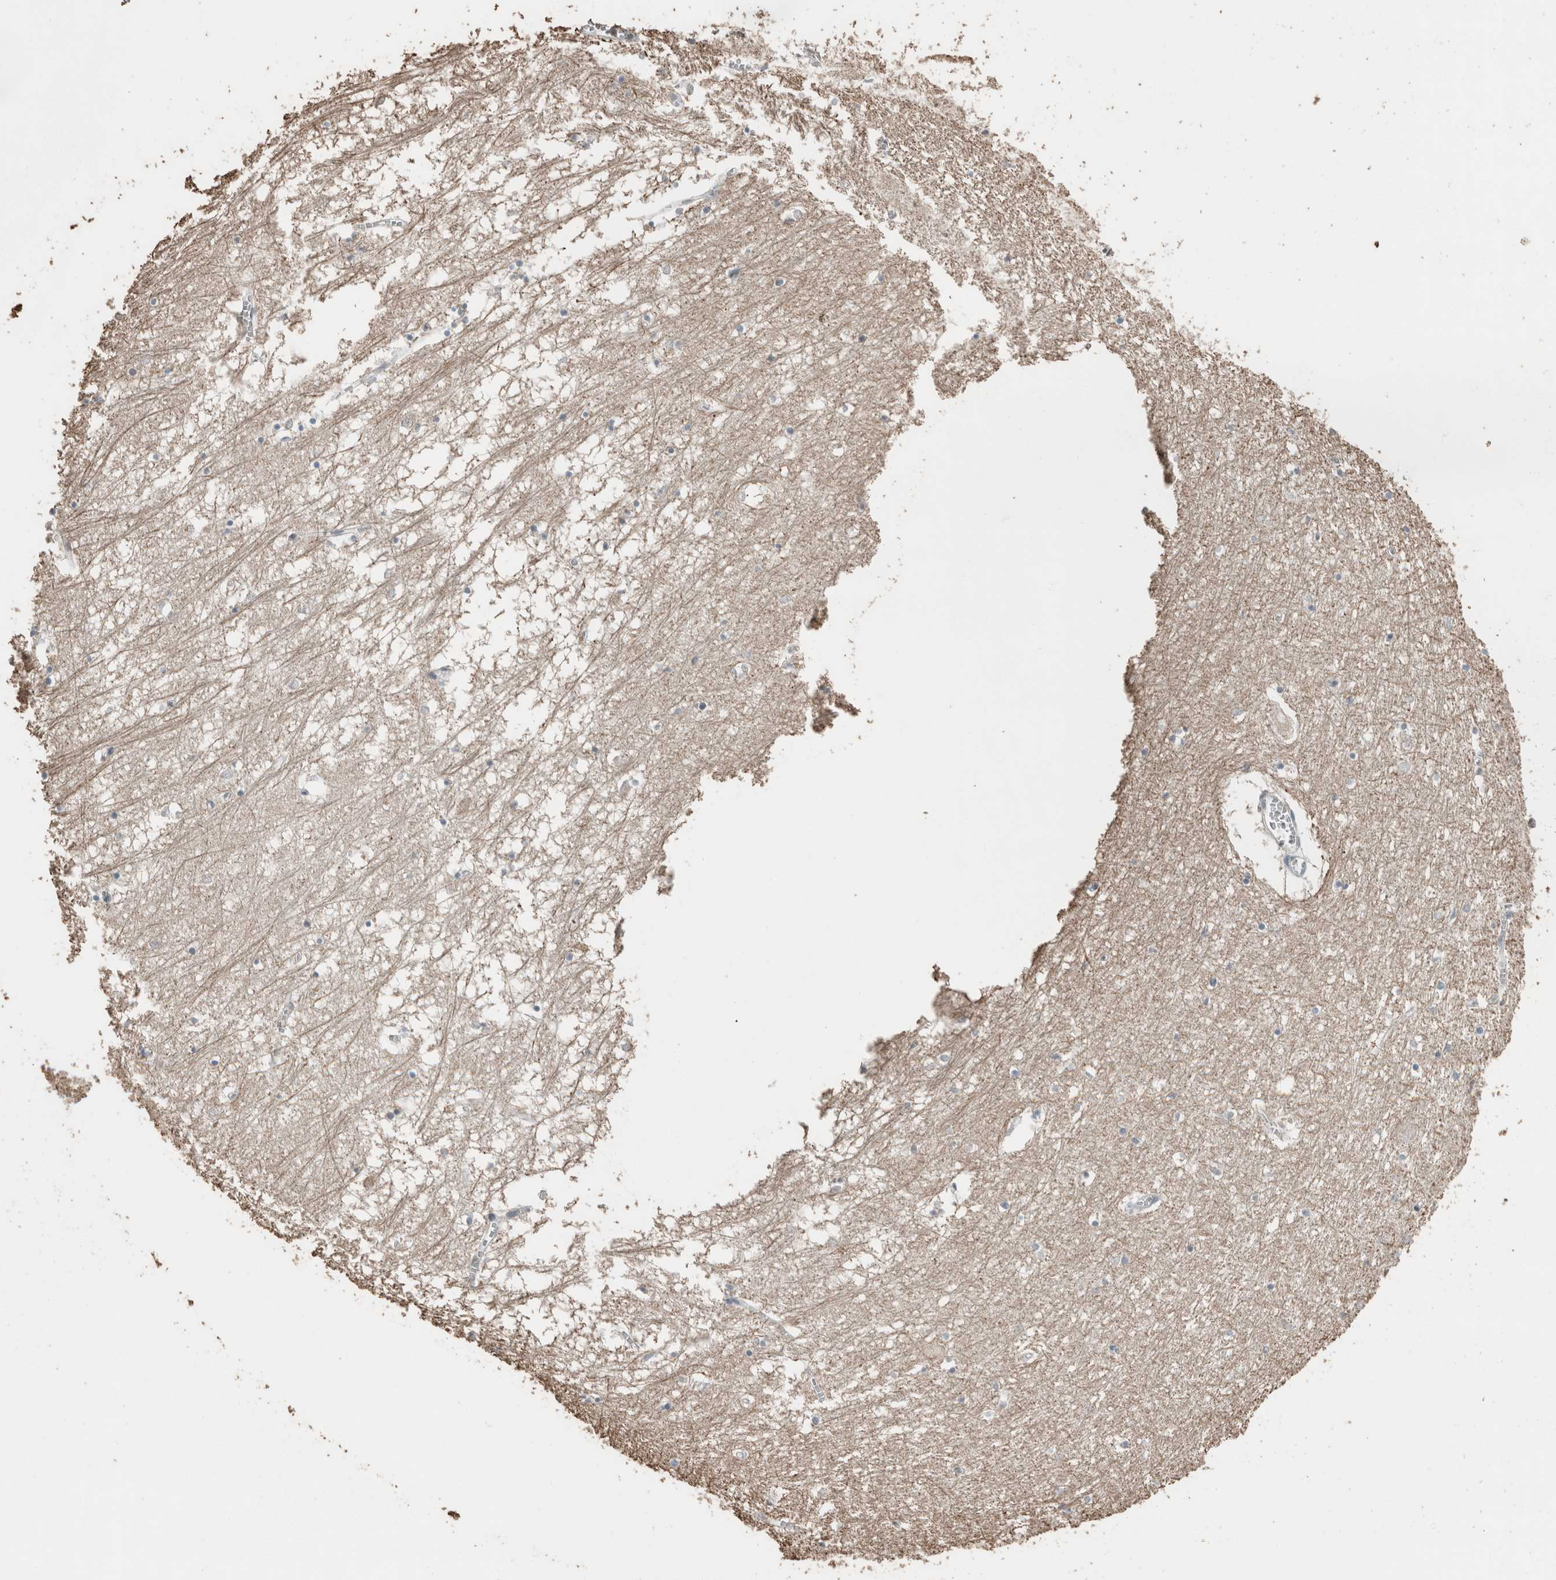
{"staining": {"intensity": "negative", "quantity": "none", "location": "none"}, "tissue": "hippocampus", "cell_type": "Glial cells", "image_type": "normal", "snomed": [{"axis": "morphology", "description": "Normal tissue, NOS"}, {"axis": "topography", "description": "Hippocampus"}], "caption": "Immunohistochemistry (IHC) photomicrograph of normal human hippocampus stained for a protein (brown), which demonstrates no staining in glial cells.", "gene": "ACVR2B", "patient": {"sex": "male", "age": 70}}